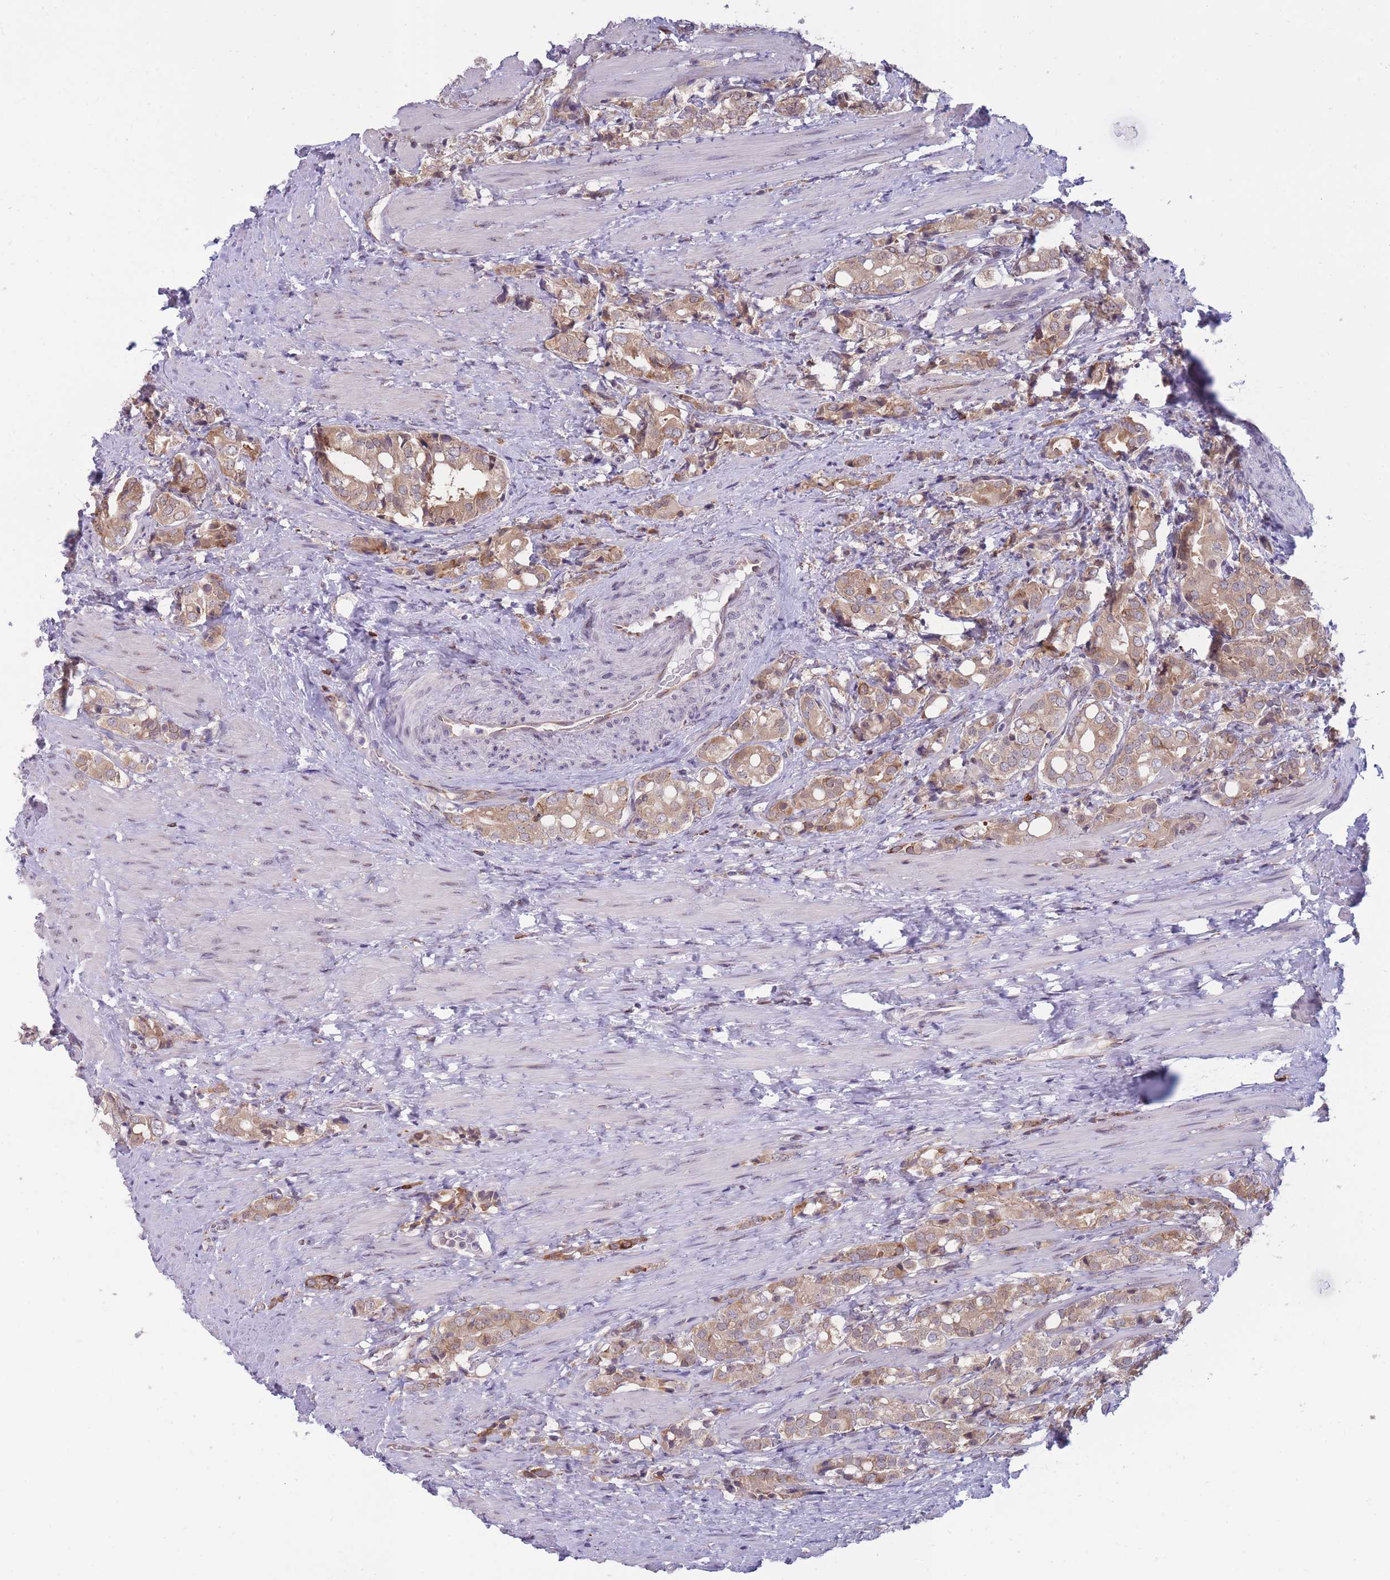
{"staining": {"intensity": "moderate", "quantity": ">75%", "location": "cytoplasmic/membranous"}, "tissue": "prostate cancer", "cell_type": "Tumor cells", "image_type": "cancer", "snomed": [{"axis": "morphology", "description": "Adenocarcinoma, High grade"}, {"axis": "topography", "description": "Prostate"}], "caption": "Prostate cancer (adenocarcinoma (high-grade)) was stained to show a protein in brown. There is medium levels of moderate cytoplasmic/membranous expression in about >75% of tumor cells. The protein is shown in brown color, while the nuclei are stained blue.", "gene": "TMEM121", "patient": {"sex": "male", "age": 71}}